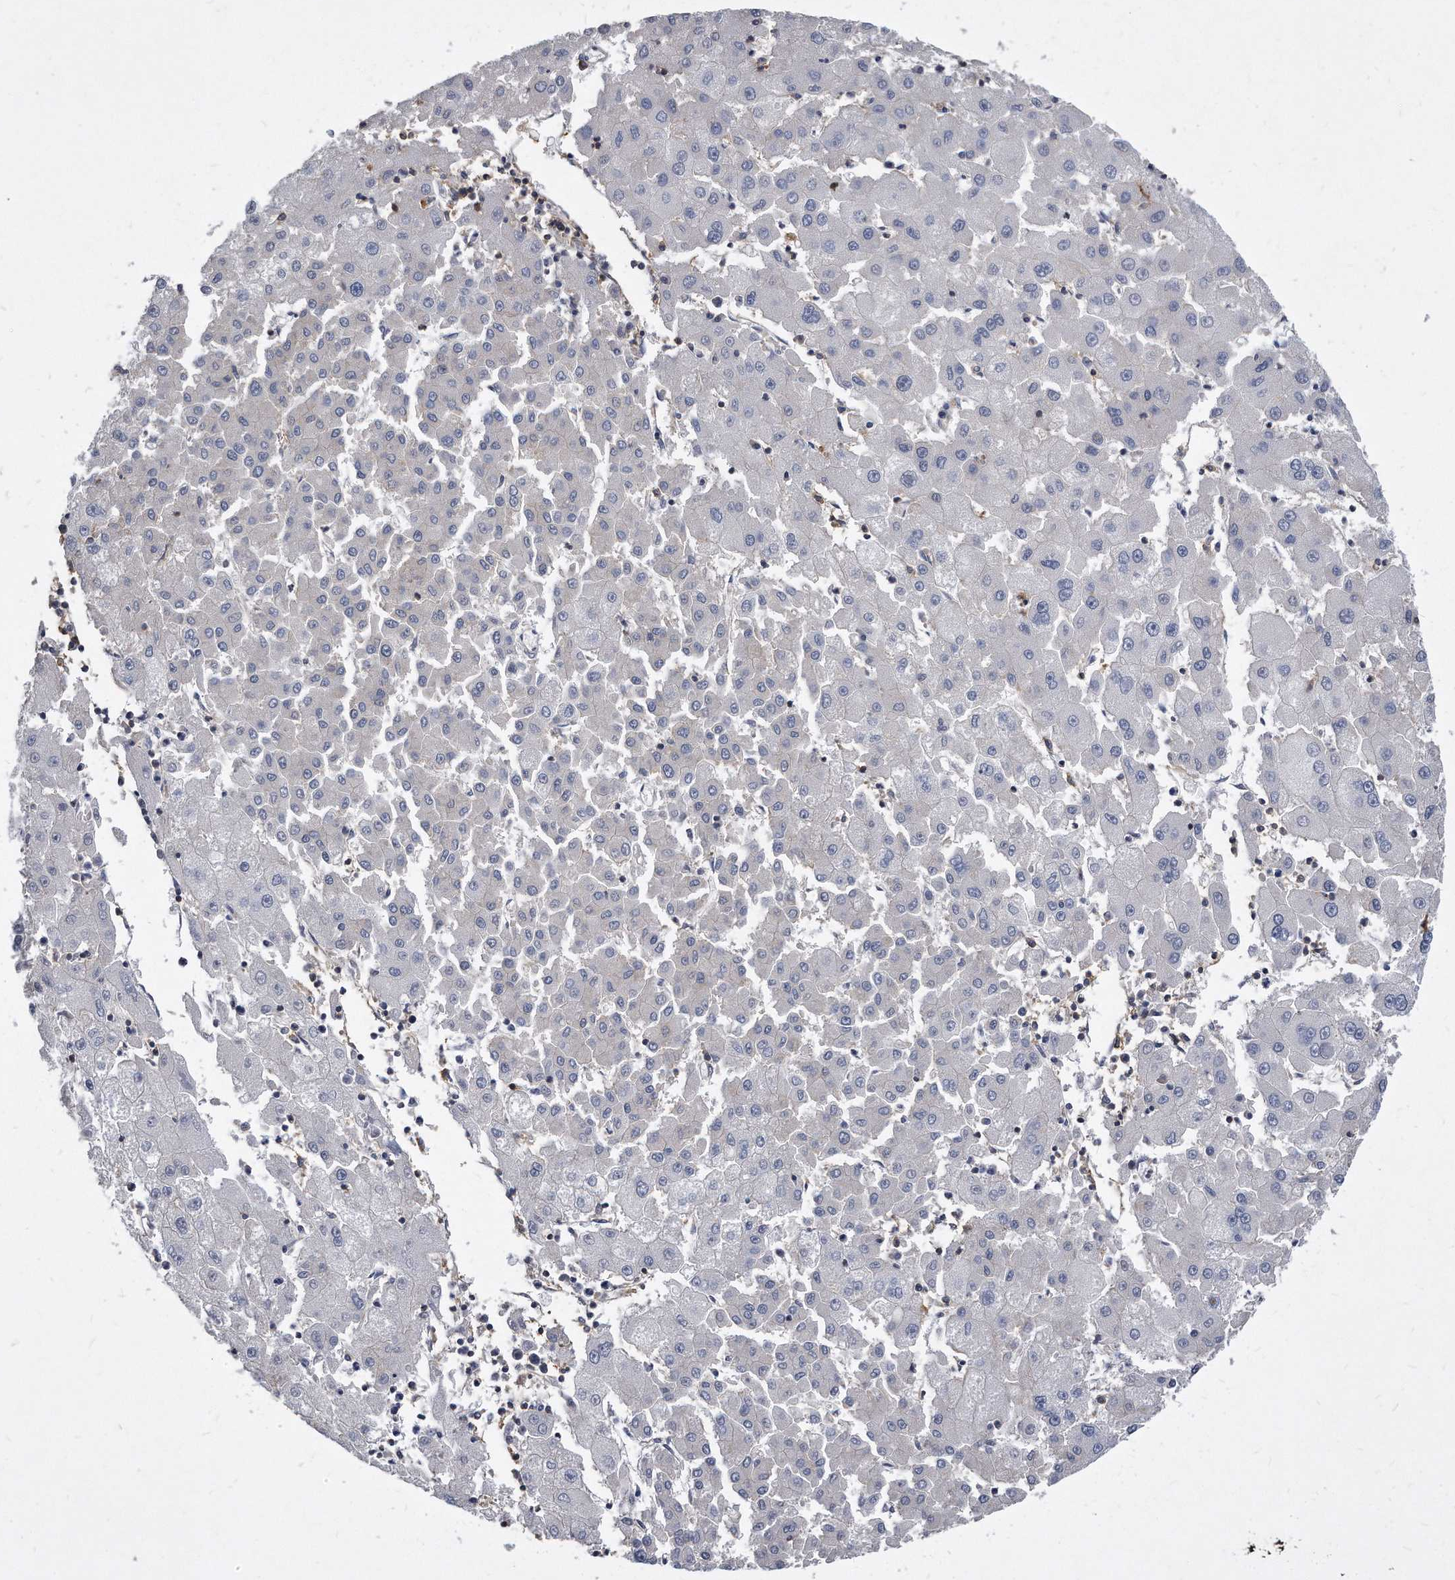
{"staining": {"intensity": "negative", "quantity": "none", "location": "none"}, "tissue": "liver cancer", "cell_type": "Tumor cells", "image_type": "cancer", "snomed": [{"axis": "morphology", "description": "Carcinoma, Hepatocellular, NOS"}, {"axis": "topography", "description": "Liver"}], "caption": "Protein analysis of liver cancer demonstrates no significant expression in tumor cells. (Stains: DAB IHC with hematoxylin counter stain, Microscopy: brightfield microscopy at high magnification).", "gene": "ATG5", "patient": {"sex": "male", "age": 72}}